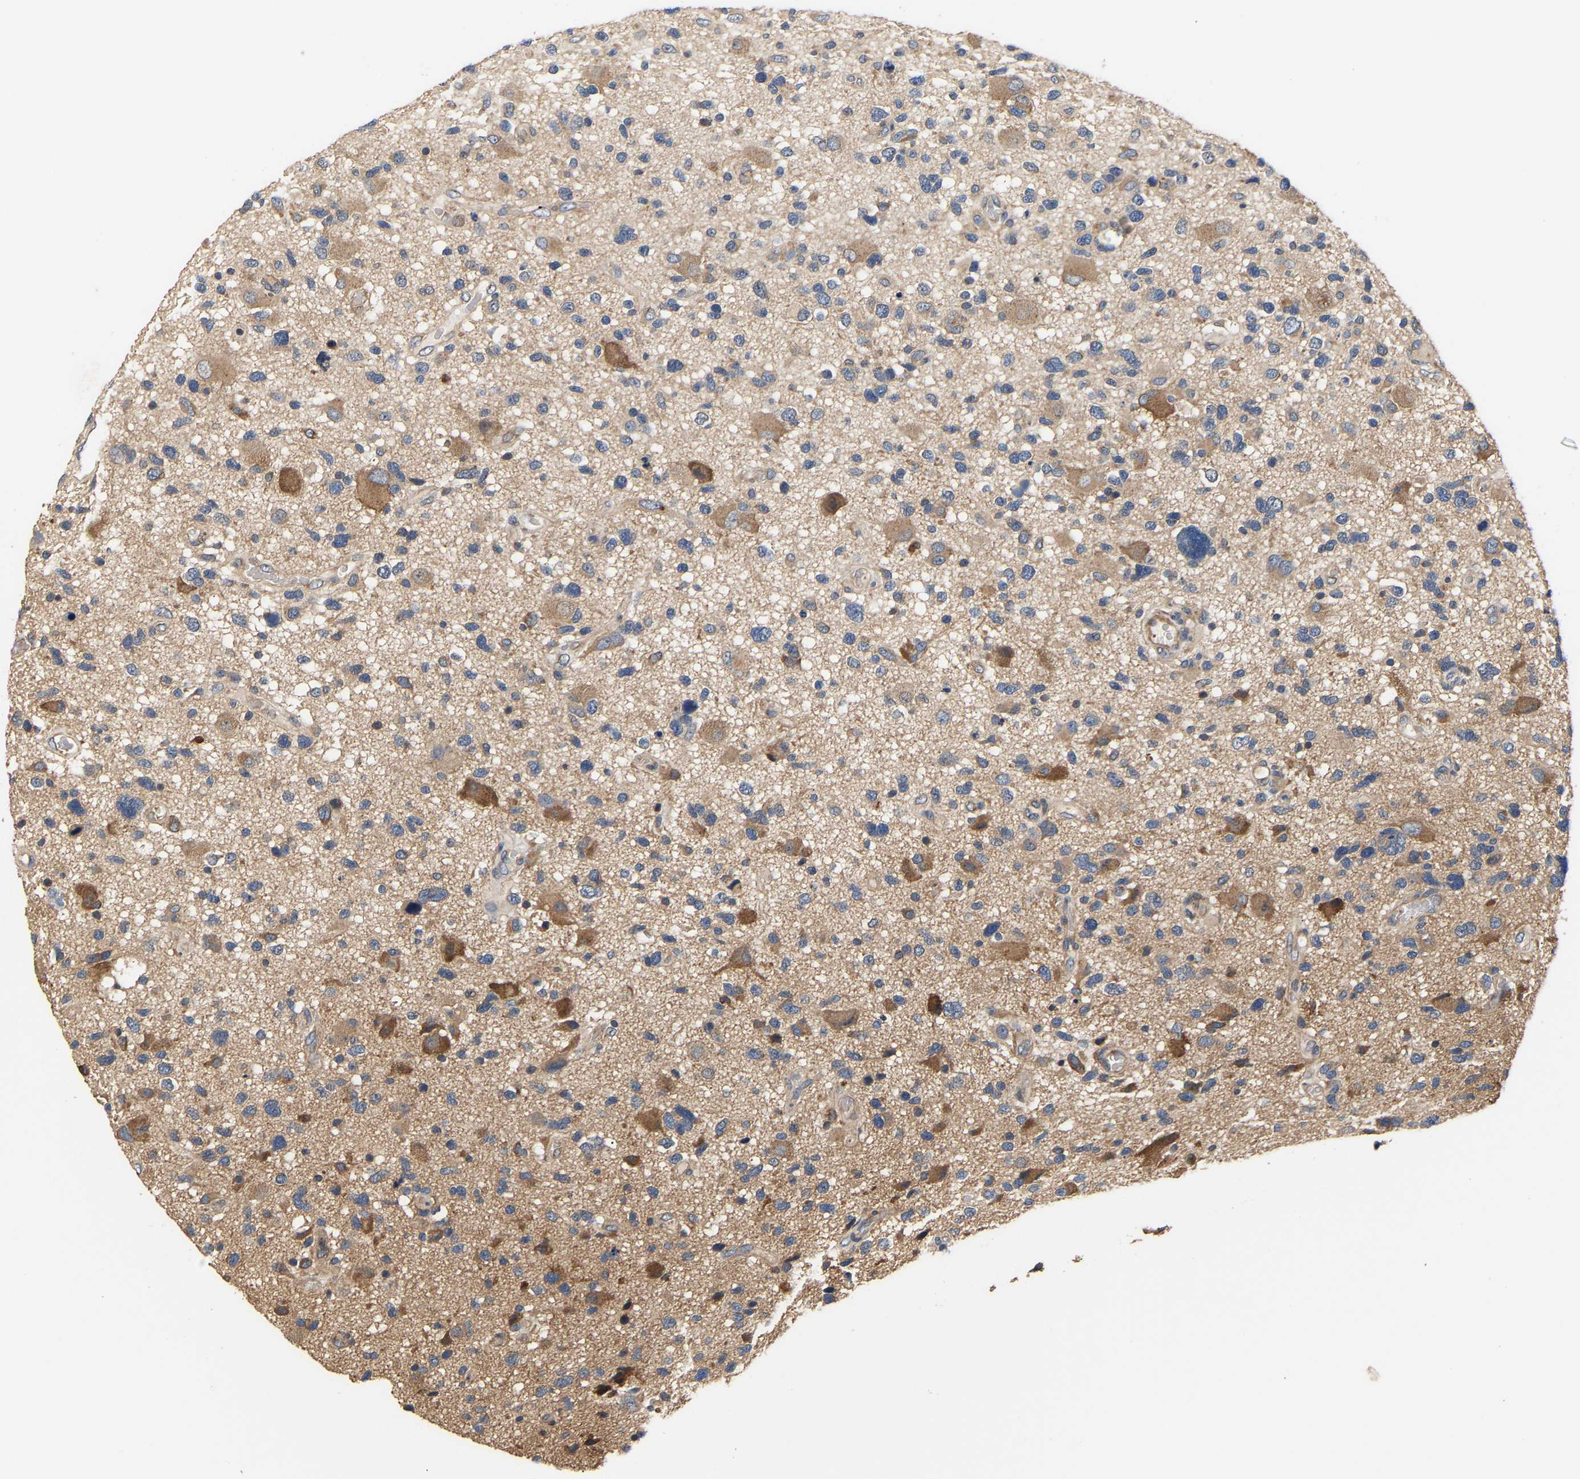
{"staining": {"intensity": "moderate", "quantity": "<25%", "location": "cytoplasmic/membranous"}, "tissue": "glioma", "cell_type": "Tumor cells", "image_type": "cancer", "snomed": [{"axis": "morphology", "description": "Glioma, malignant, High grade"}, {"axis": "topography", "description": "Brain"}], "caption": "The micrograph displays staining of malignant high-grade glioma, revealing moderate cytoplasmic/membranous protein positivity (brown color) within tumor cells.", "gene": "LRBA", "patient": {"sex": "male", "age": 33}}